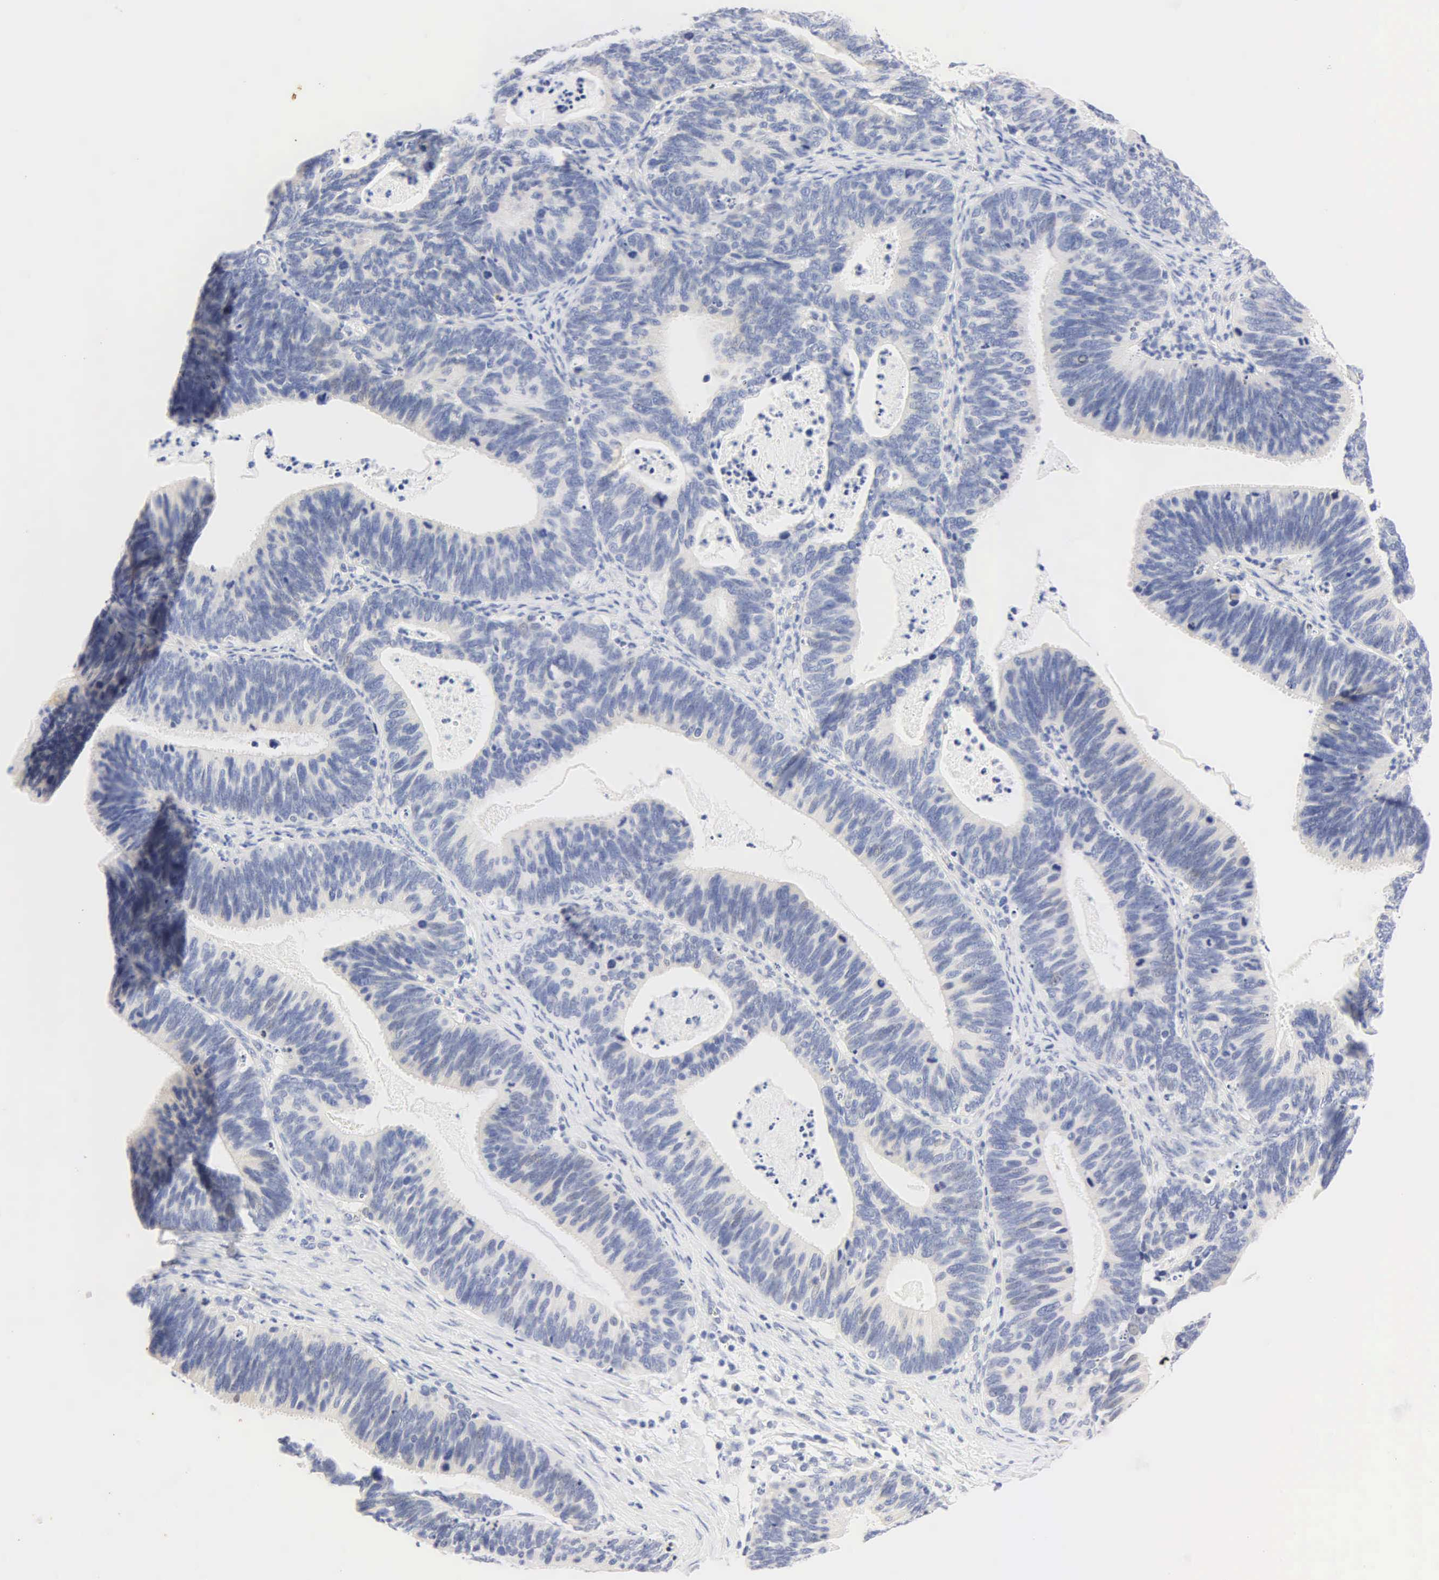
{"staining": {"intensity": "weak", "quantity": "<25%", "location": "nuclear"}, "tissue": "ovarian cancer", "cell_type": "Tumor cells", "image_type": "cancer", "snomed": [{"axis": "morphology", "description": "Carcinoma, endometroid"}, {"axis": "topography", "description": "Ovary"}], "caption": "Immunohistochemistry (IHC) of human endometroid carcinoma (ovarian) exhibits no positivity in tumor cells. (DAB immunohistochemistry (IHC), high magnification).", "gene": "PGR", "patient": {"sex": "female", "age": 52}}